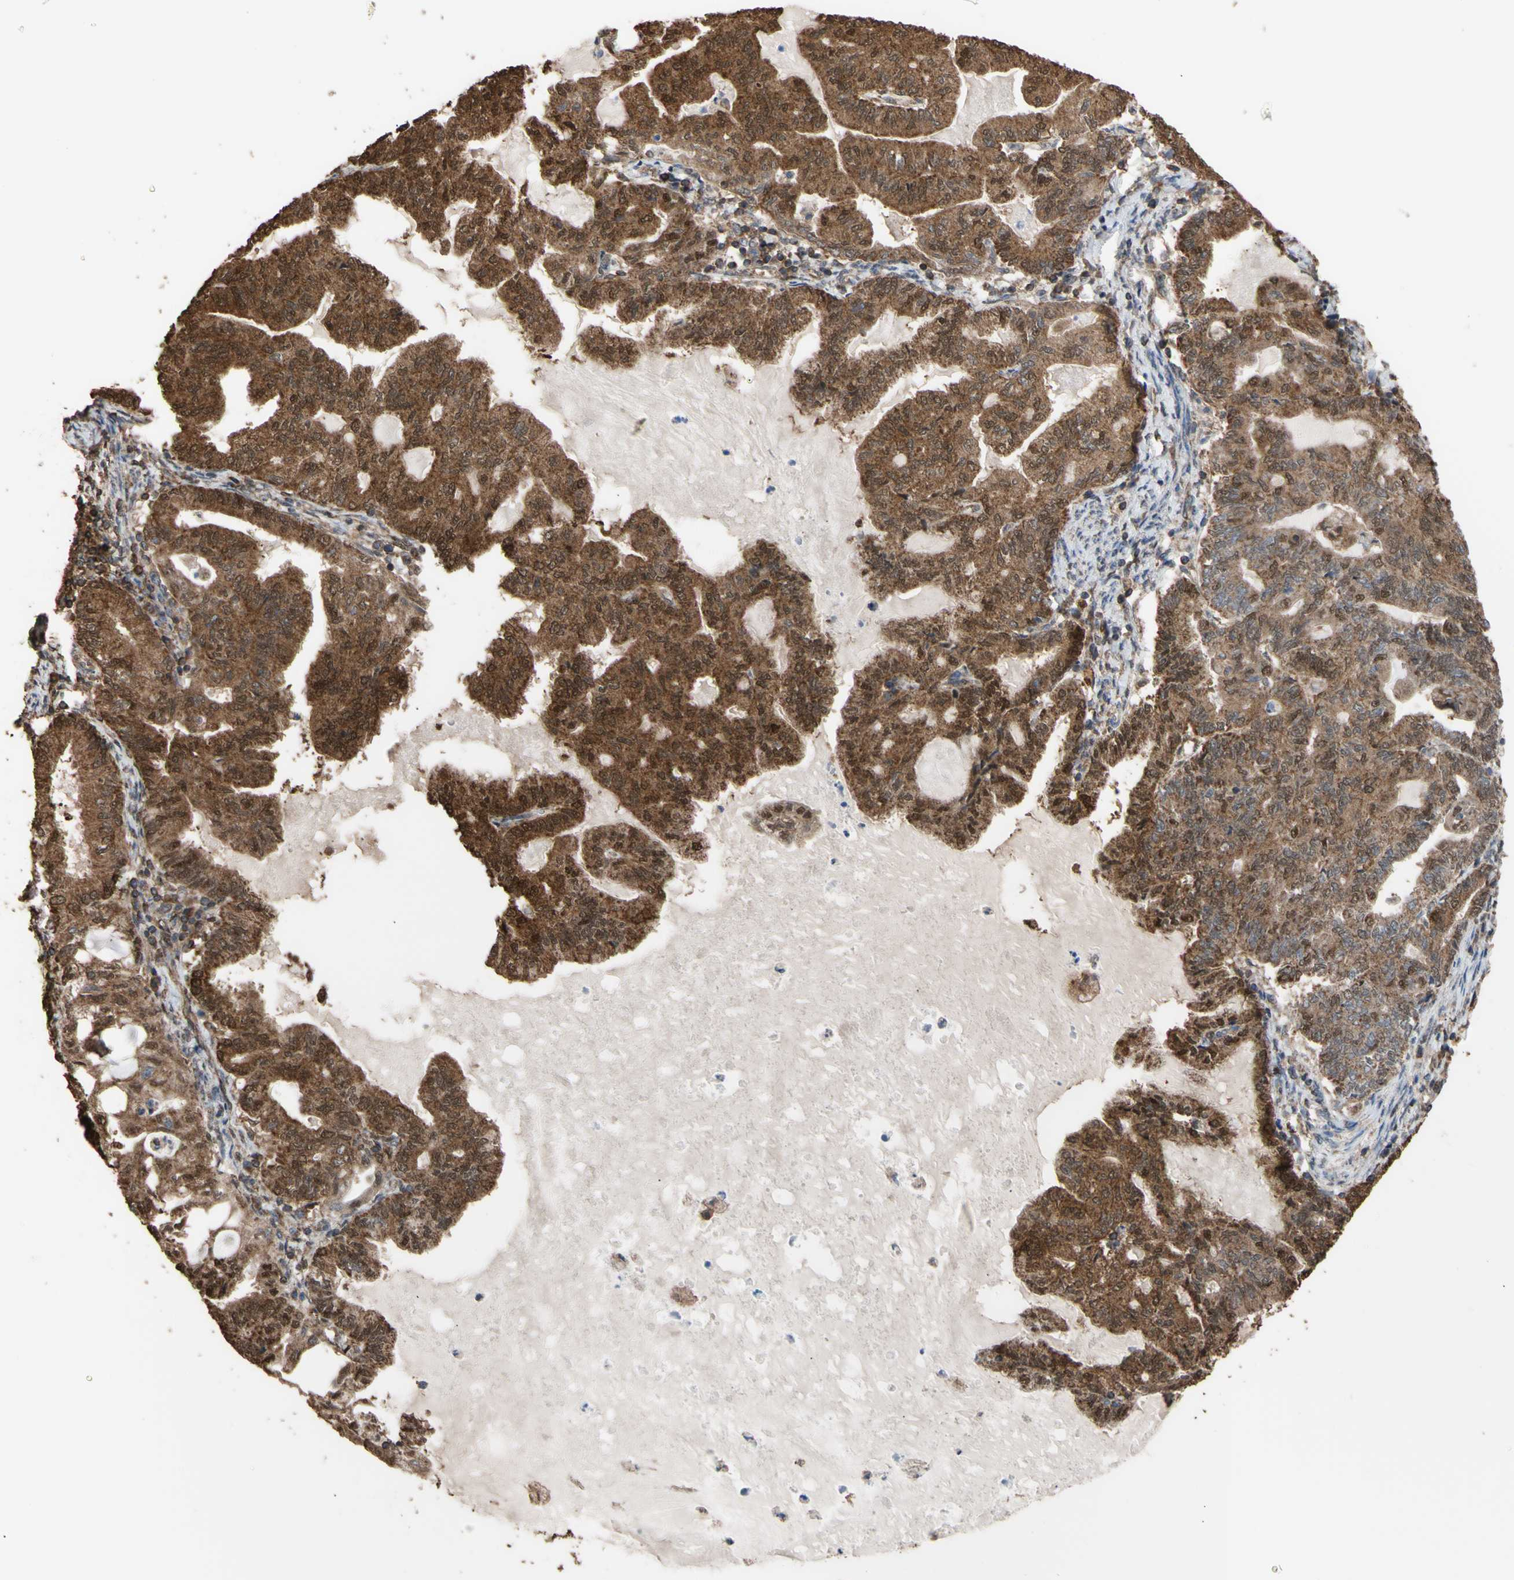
{"staining": {"intensity": "moderate", "quantity": ">75%", "location": "cytoplasmic/membranous,nuclear"}, "tissue": "endometrial cancer", "cell_type": "Tumor cells", "image_type": "cancer", "snomed": [{"axis": "morphology", "description": "Adenocarcinoma, NOS"}, {"axis": "topography", "description": "Endometrium"}], "caption": "This histopathology image displays endometrial cancer stained with immunohistochemistry to label a protein in brown. The cytoplasmic/membranous and nuclear of tumor cells show moderate positivity for the protein. Nuclei are counter-stained blue.", "gene": "ALDH9A1", "patient": {"sex": "female", "age": 86}}